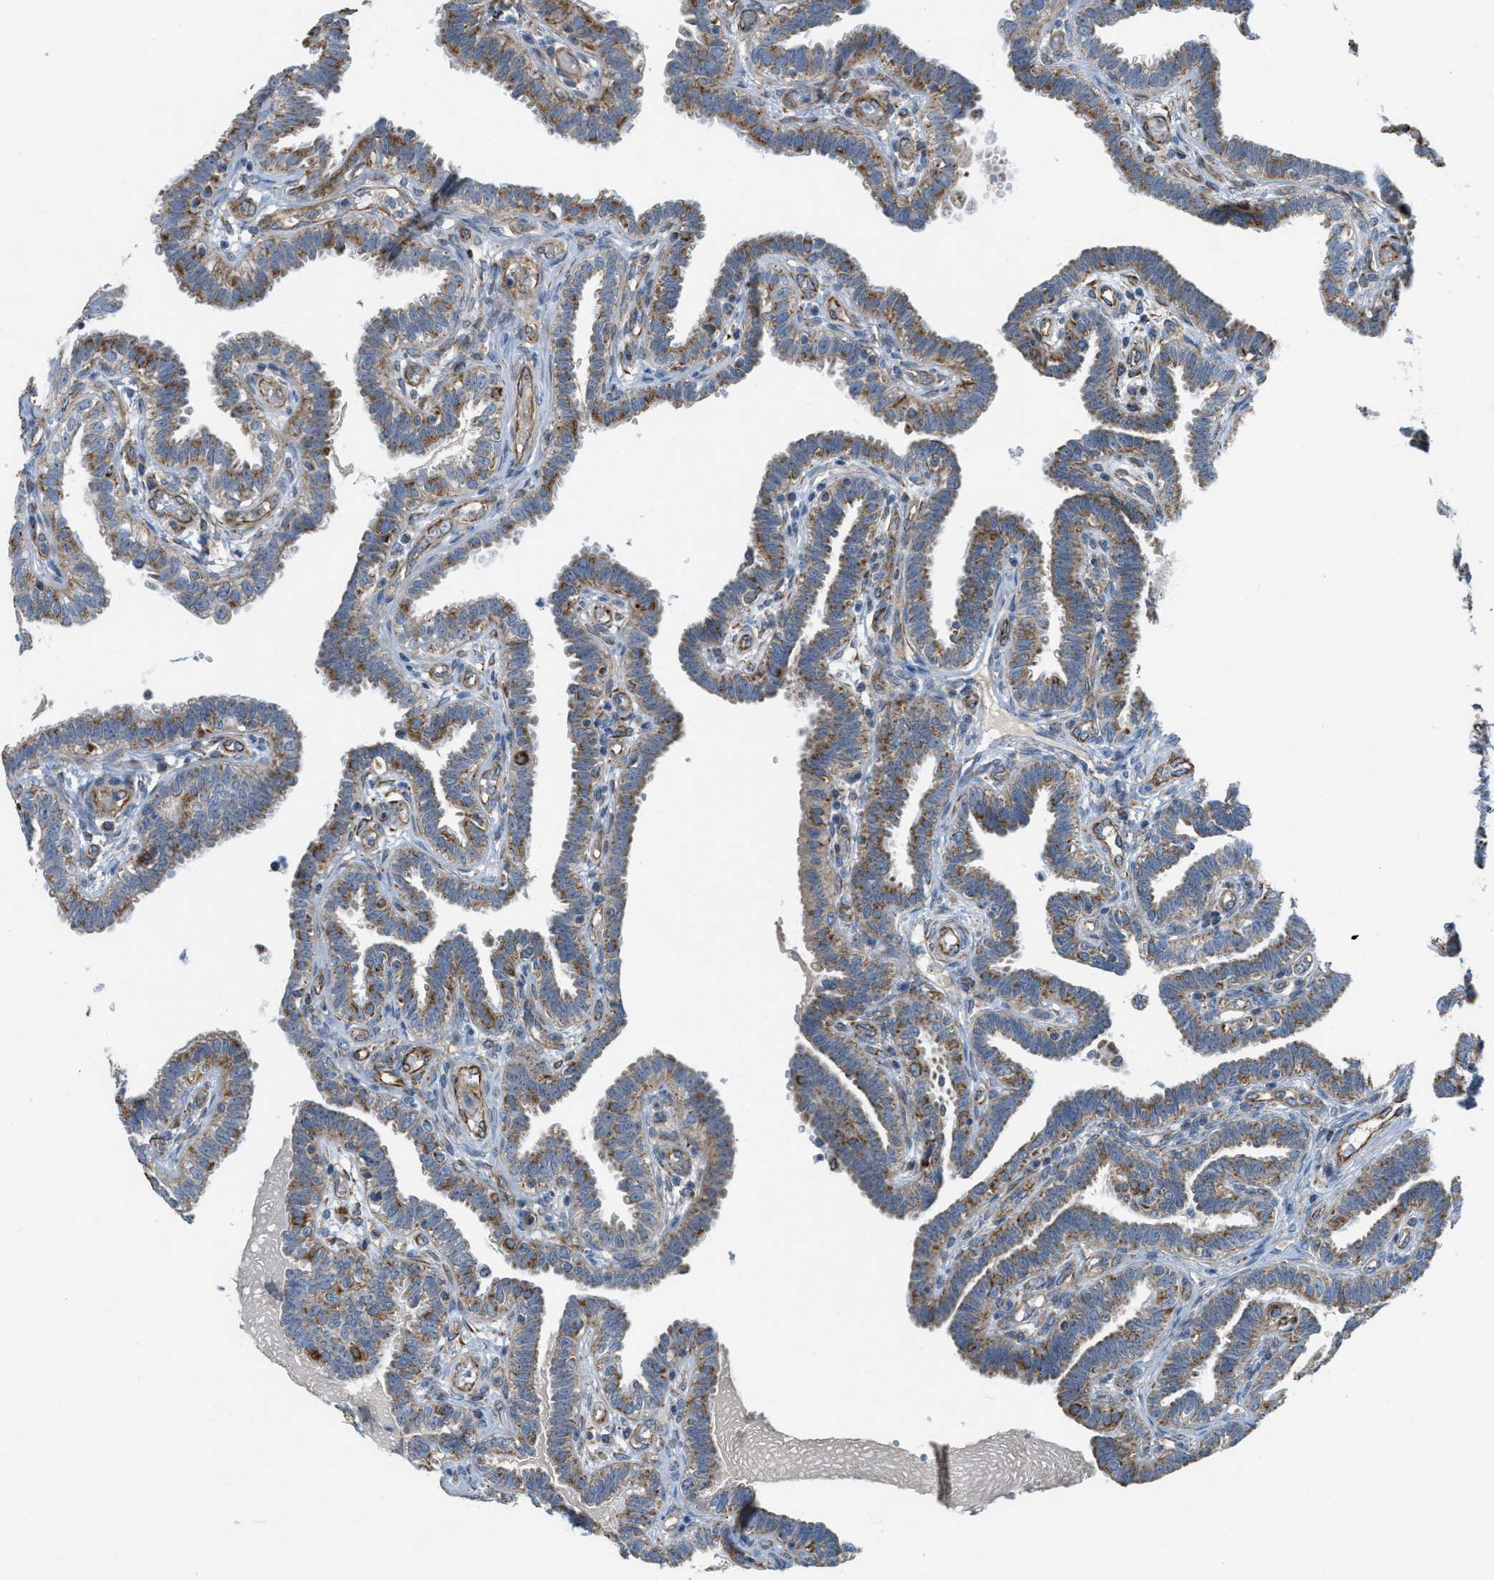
{"staining": {"intensity": "moderate", "quantity": ">75%", "location": "cytoplasmic/membranous"}, "tissue": "fallopian tube", "cell_type": "Glandular cells", "image_type": "normal", "snomed": [{"axis": "morphology", "description": "Normal tissue, NOS"}, {"axis": "topography", "description": "Fallopian tube"}, {"axis": "topography", "description": "Placenta"}], "caption": "A brown stain labels moderate cytoplasmic/membranous staining of a protein in glandular cells of normal human fallopian tube.", "gene": "BTN3A1", "patient": {"sex": "female", "age": 34}}